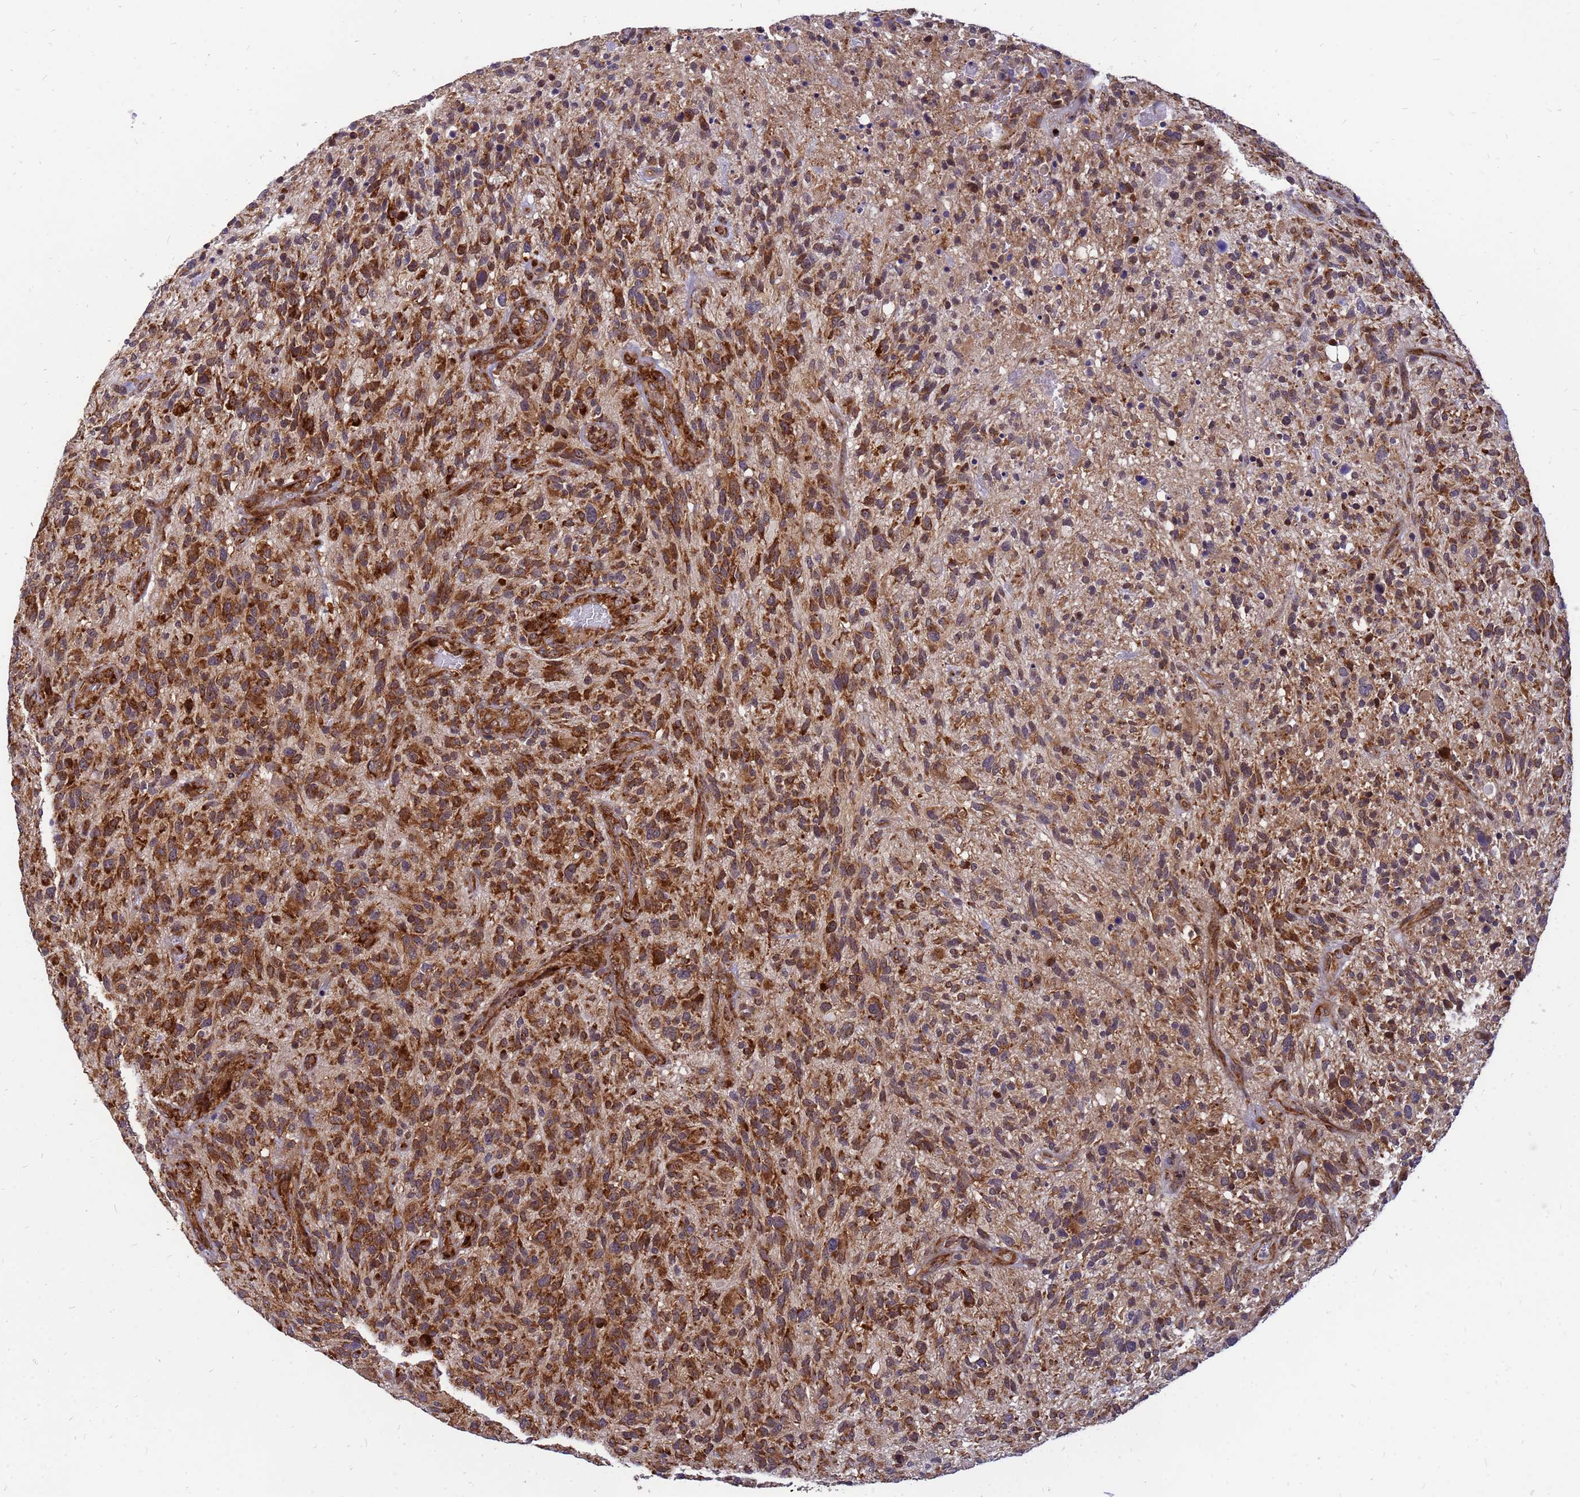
{"staining": {"intensity": "moderate", "quantity": ">75%", "location": "cytoplasmic/membranous"}, "tissue": "glioma", "cell_type": "Tumor cells", "image_type": "cancer", "snomed": [{"axis": "morphology", "description": "Glioma, malignant, High grade"}, {"axis": "topography", "description": "Brain"}], "caption": "Protein analysis of high-grade glioma (malignant) tissue displays moderate cytoplasmic/membranous staining in about >75% of tumor cells.", "gene": "RPL8", "patient": {"sex": "male", "age": 47}}